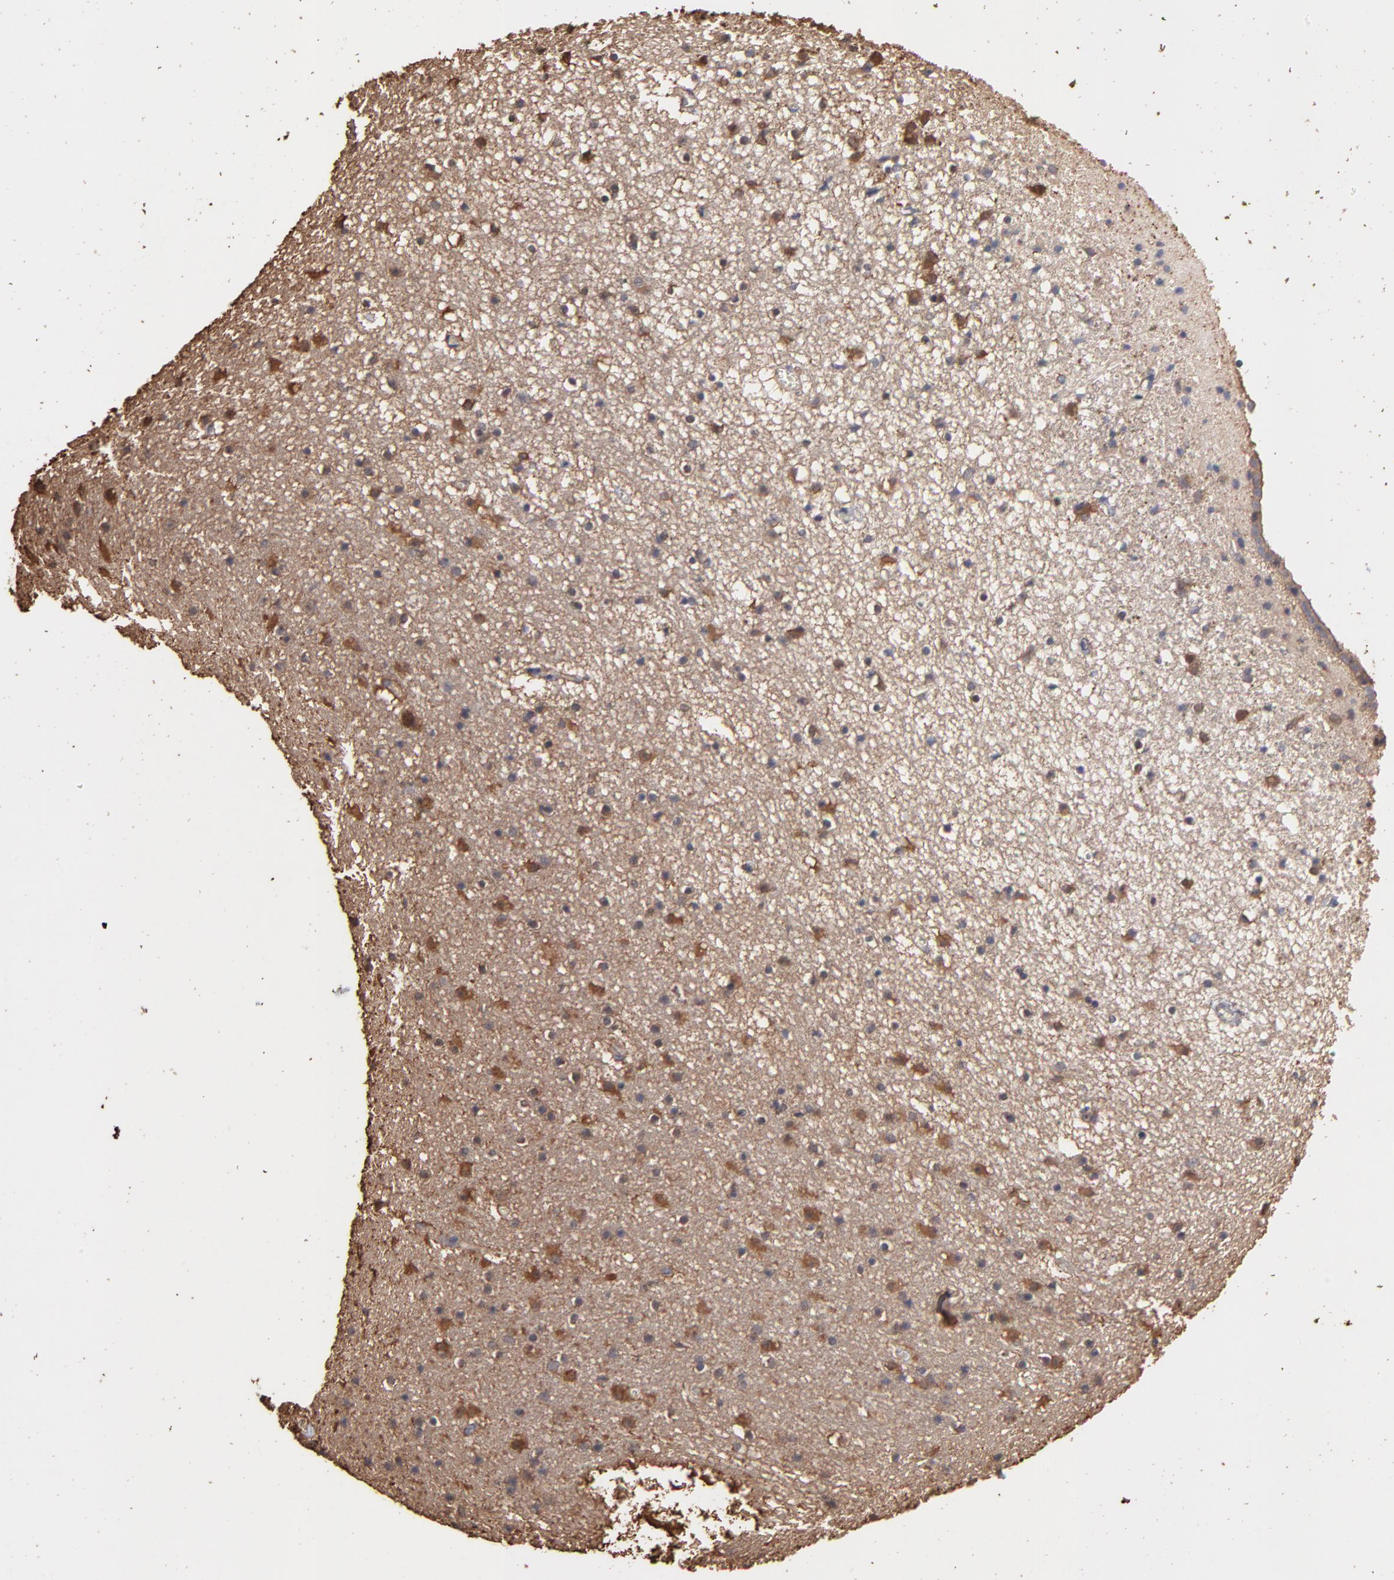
{"staining": {"intensity": "moderate", "quantity": "<25%", "location": "cytoplasmic/membranous,nuclear"}, "tissue": "caudate", "cell_type": "Glial cells", "image_type": "normal", "snomed": [{"axis": "morphology", "description": "Normal tissue, NOS"}, {"axis": "topography", "description": "Lateral ventricle wall"}], "caption": "Immunohistochemistry (IHC) histopathology image of normal caudate: caudate stained using immunohistochemistry (IHC) exhibits low levels of moderate protein expression localized specifically in the cytoplasmic/membranous,nuclear of glial cells, appearing as a cytoplasmic/membranous,nuclear brown color.", "gene": "TANGO2", "patient": {"sex": "male", "age": 45}}